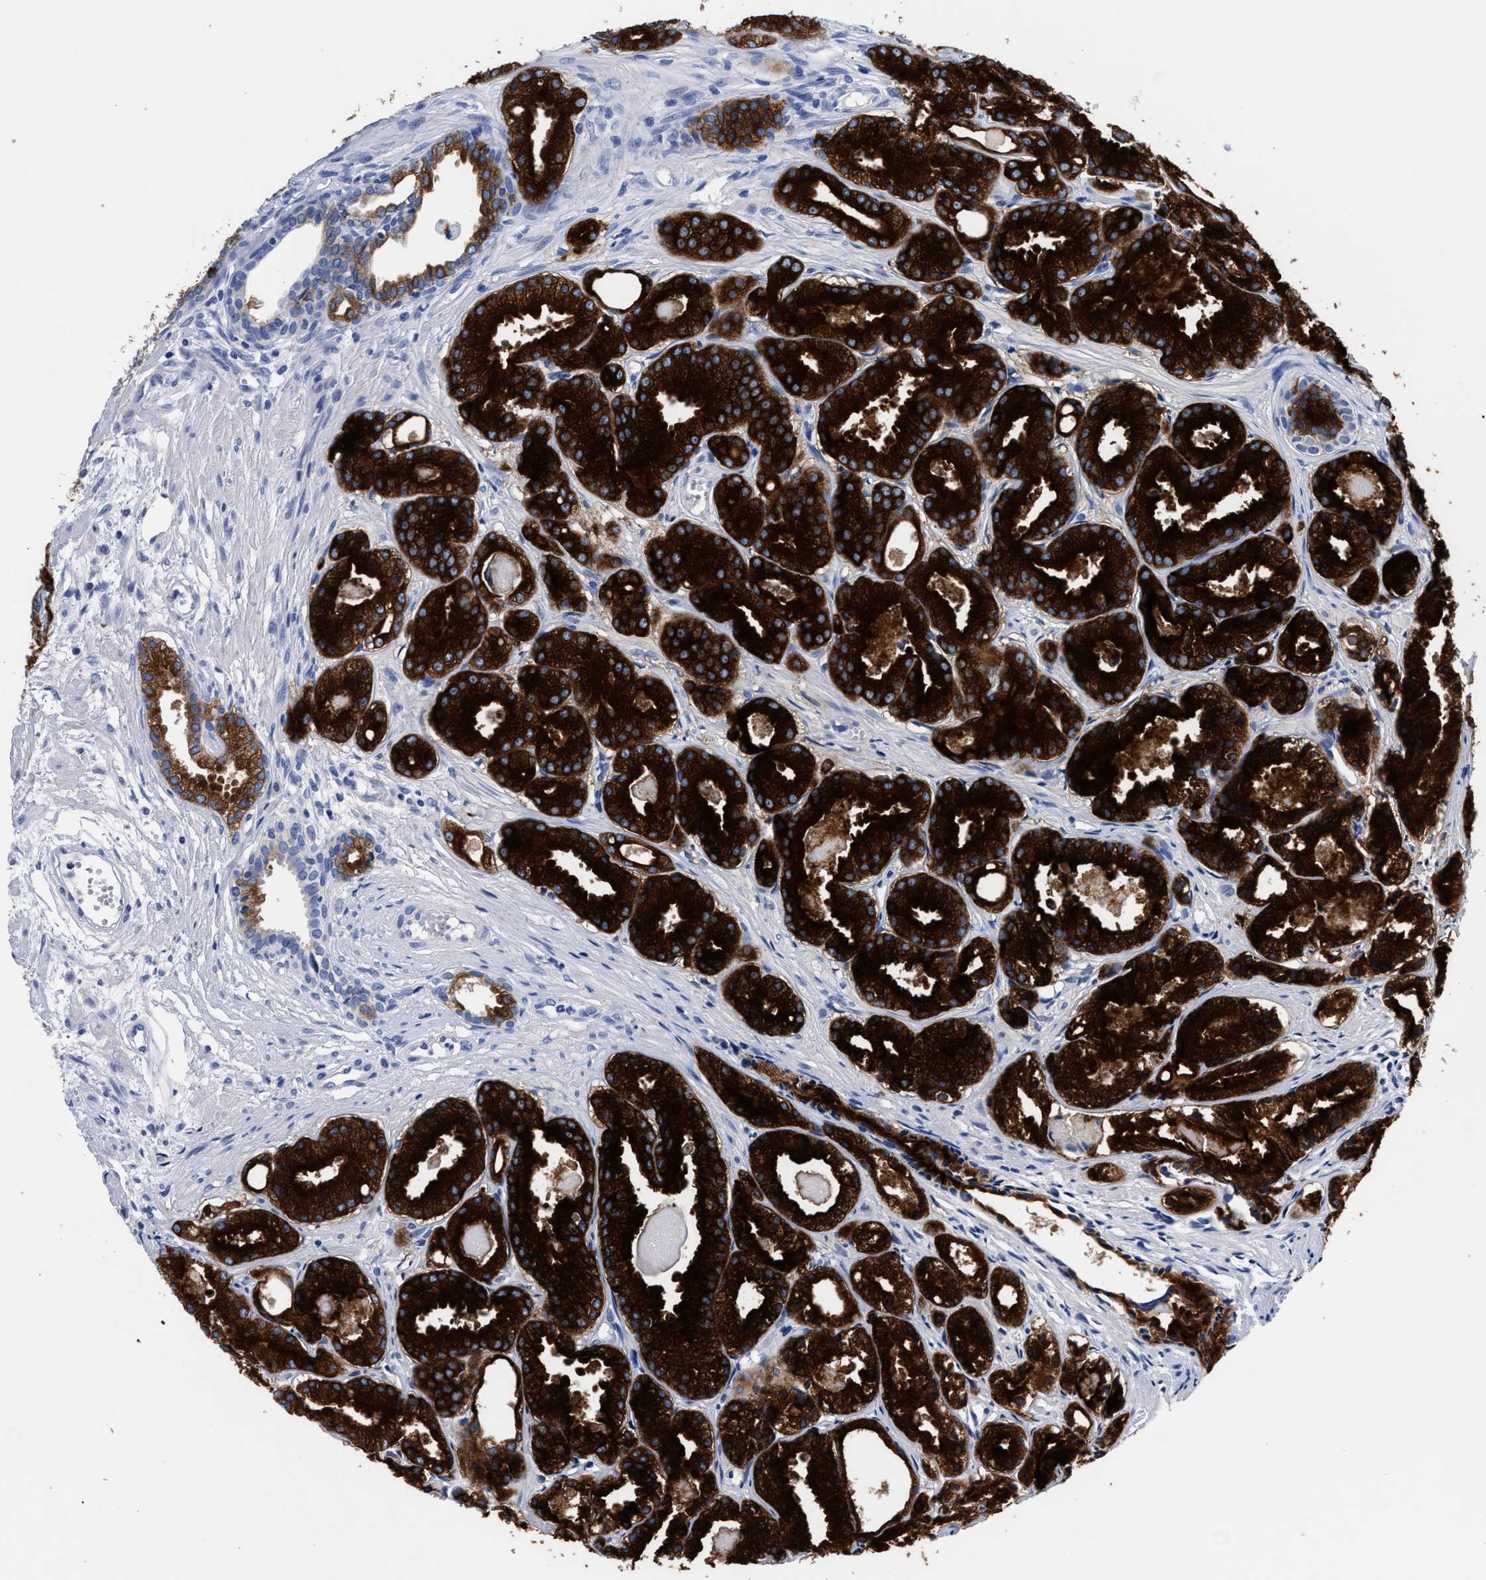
{"staining": {"intensity": "strong", "quantity": ">75%", "location": "cytoplasmic/membranous"}, "tissue": "prostate cancer", "cell_type": "Tumor cells", "image_type": "cancer", "snomed": [{"axis": "morphology", "description": "Adenocarcinoma, Low grade"}, {"axis": "topography", "description": "Prostate"}], "caption": "Prostate cancer stained with DAB immunohistochemistry (IHC) demonstrates high levels of strong cytoplasmic/membranous expression in approximately >75% of tumor cells.", "gene": "RAB3B", "patient": {"sex": "male", "age": 72}}